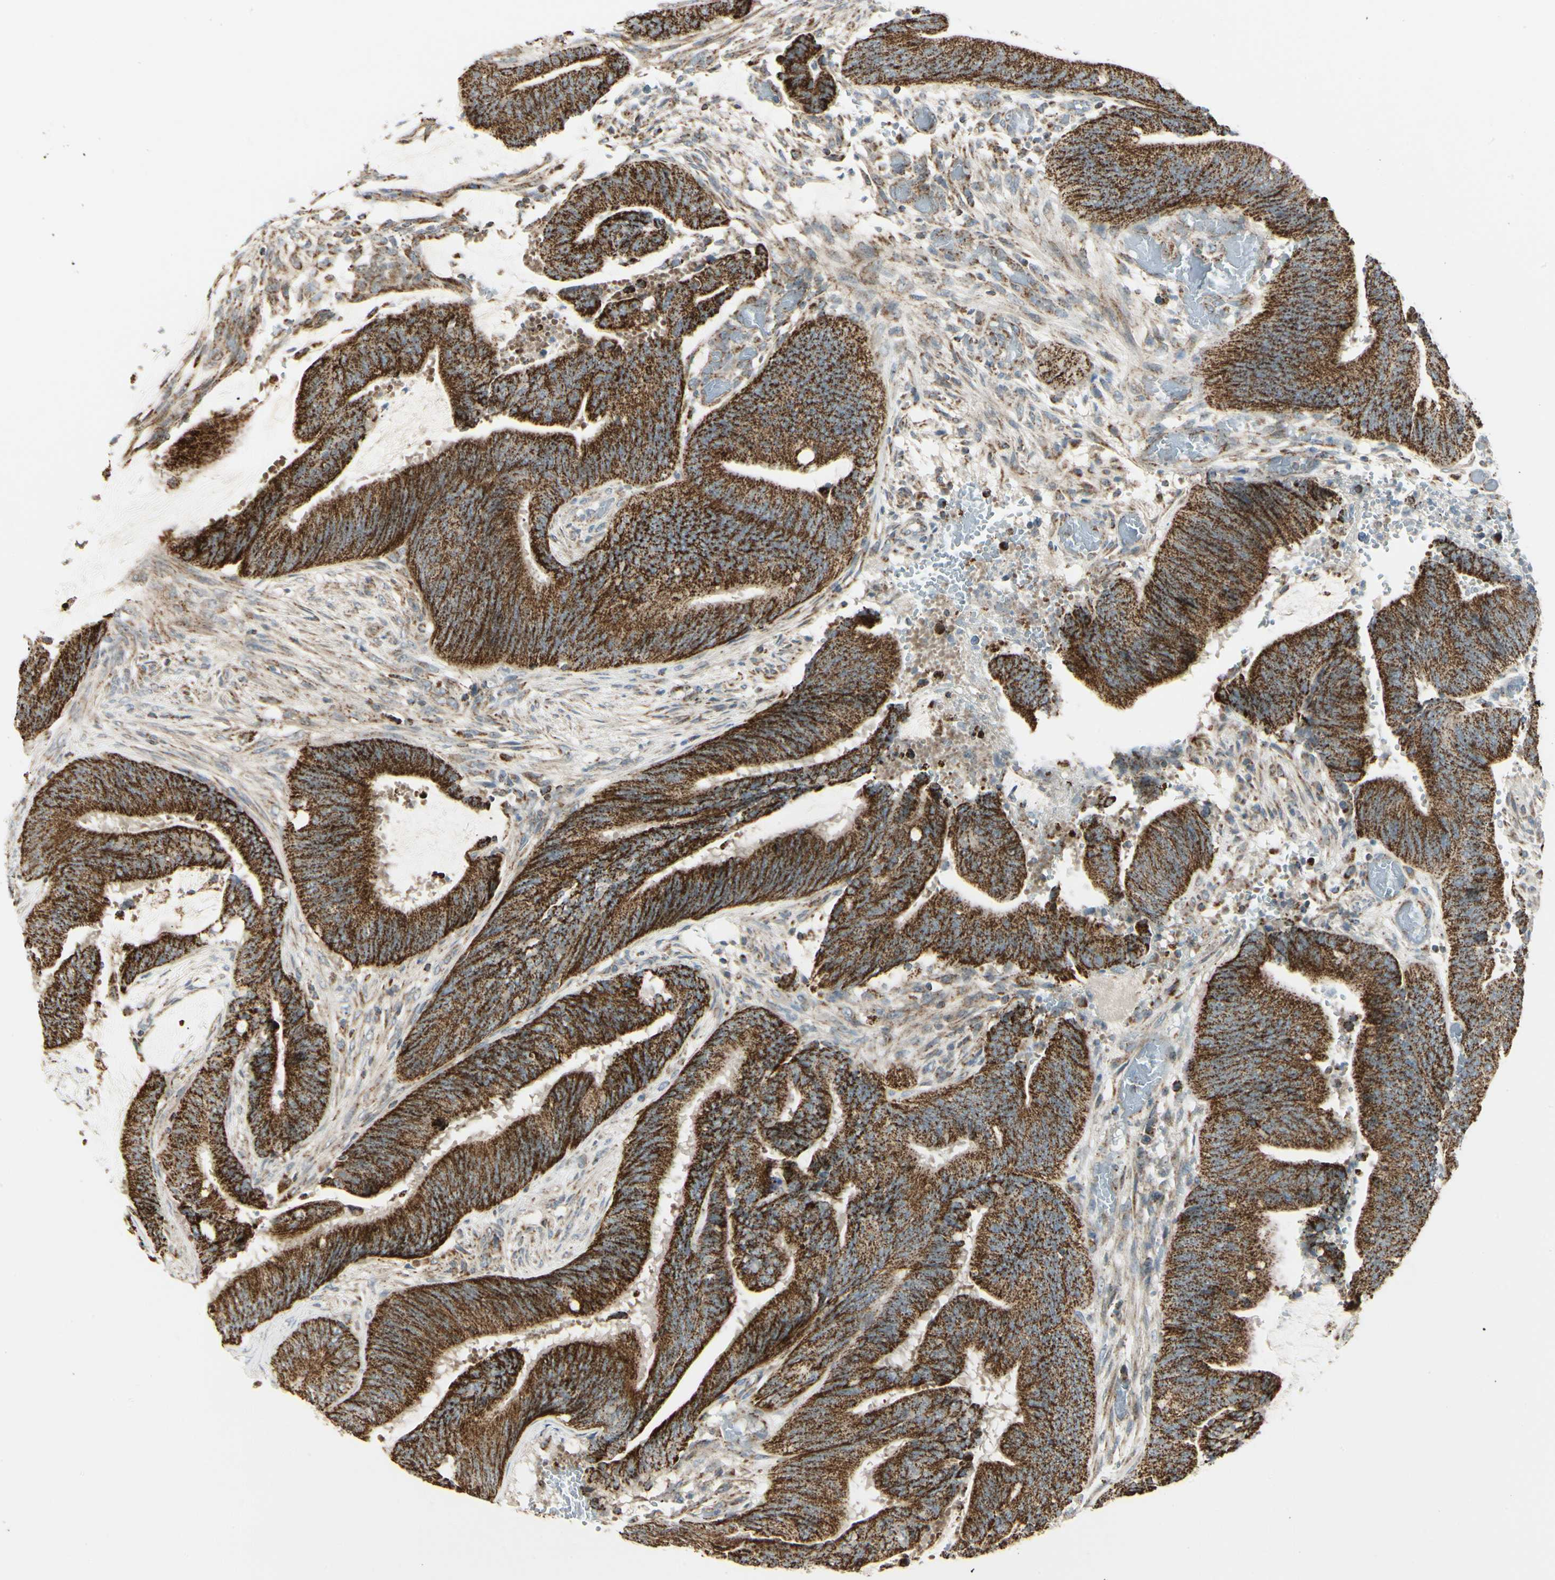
{"staining": {"intensity": "strong", "quantity": ">75%", "location": "cytoplasmic/membranous"}, "tissue": "colorectal cancer", "cell_type": "Tumor cells", "image_type": "cancer", "snomed": [{"axis": "morphology", "description": "Adenocarcinoma, NOS"}, {"axis": "topography", "description": "Rectum"}], "caption": "Immunohistochemistry of human adenocarcinoma (colorectal) exhibits high levels of strong cytoplasmic/membranous expression in approximately >75% of tumor cells.", "gene": "ANKS6", "patient": {"sex": "female", "age": 66}}